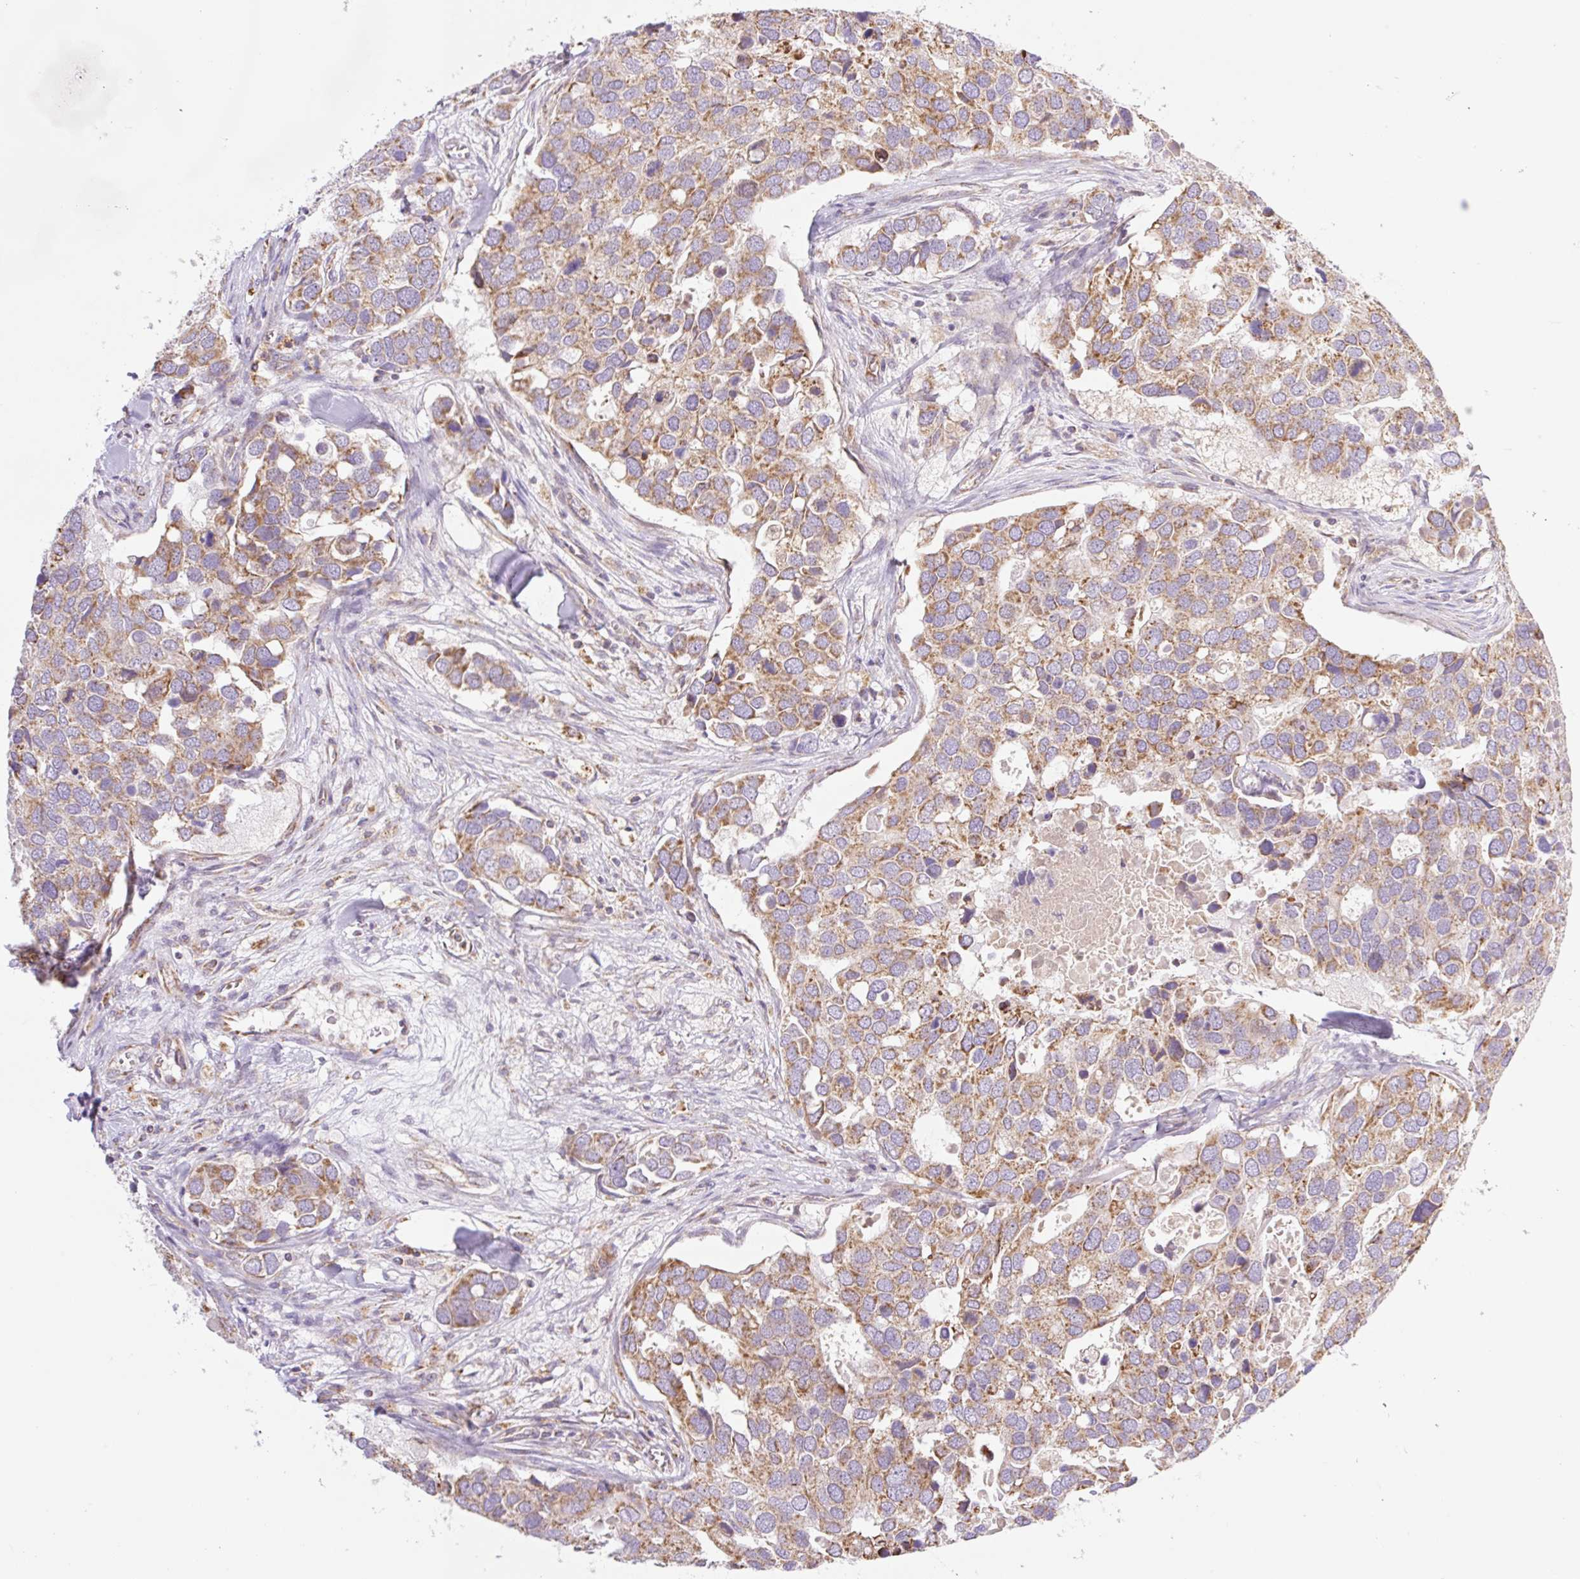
{"staining": {"intensity": "moderate", "quantity": ">75%", "location": "cytoplasmic/membranous"}, "tissue": "breast cancer", "cell_type": "Tumor cells", "image_type": "cancer", "snomed": [{"axis": "morphology", "description": "Duct carcinoma"}, {"axis": "topography", "description": "Breast"}], "caption": "Protein staining of breast cancer (infiltrating ductal carcinoma) tissue reveals moderate cytoplasmic/membranous staining in about >75% of tumor cells.", "gene": "GOSR2", "patient": {"sex": "female", "age": 83}}